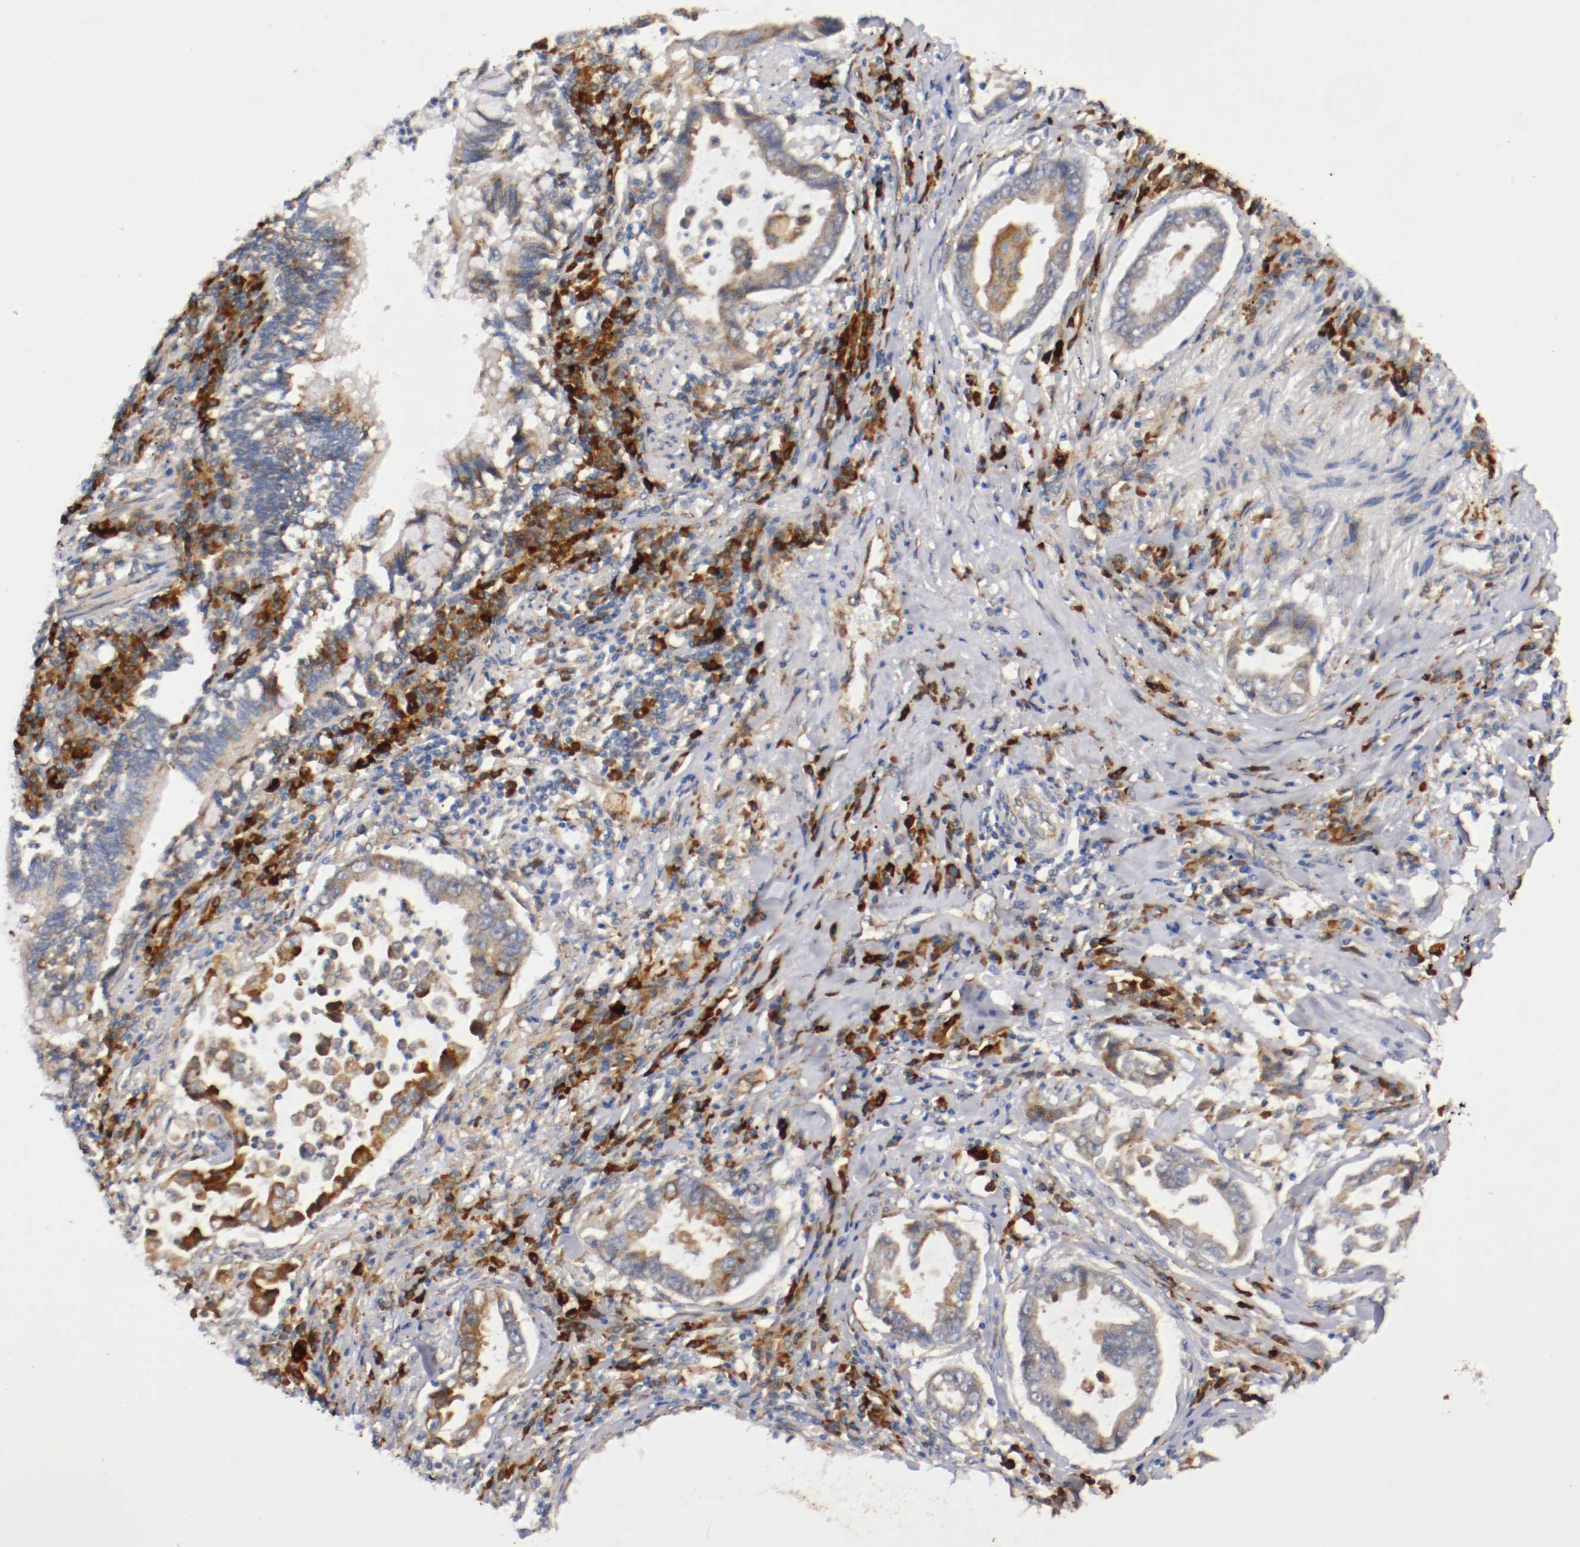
{"staining": {"intensity": "moderate", "quantity": ">75%", "location": "cytoplasmic/membranous"}, "tissue": "lung cancer", "cell_type": "Tumor cells", "image_type": "cancer", "snomed": [{"axis": "morphology", "description": "Normal tissue, NOS"}, {"axis": "morphology", "description": "Inflammation, NOS"}, {"axis": "morphology", "description": "Adenocarcinoma, NOS"}, {"axis": "topography", "description": "Lung"}], "caption": "Immunohistochemical staining of human lung cancer (adenocarcinoma) reveals medium levels of moderate cytoplasmic/membranous positivity in approximately >75% of tumor cells. The protein of interest is shown in brown color, while the nuclei are stained blue.", "gene": "TRAF2", "patient": {"sex": "female", "age": 64}}